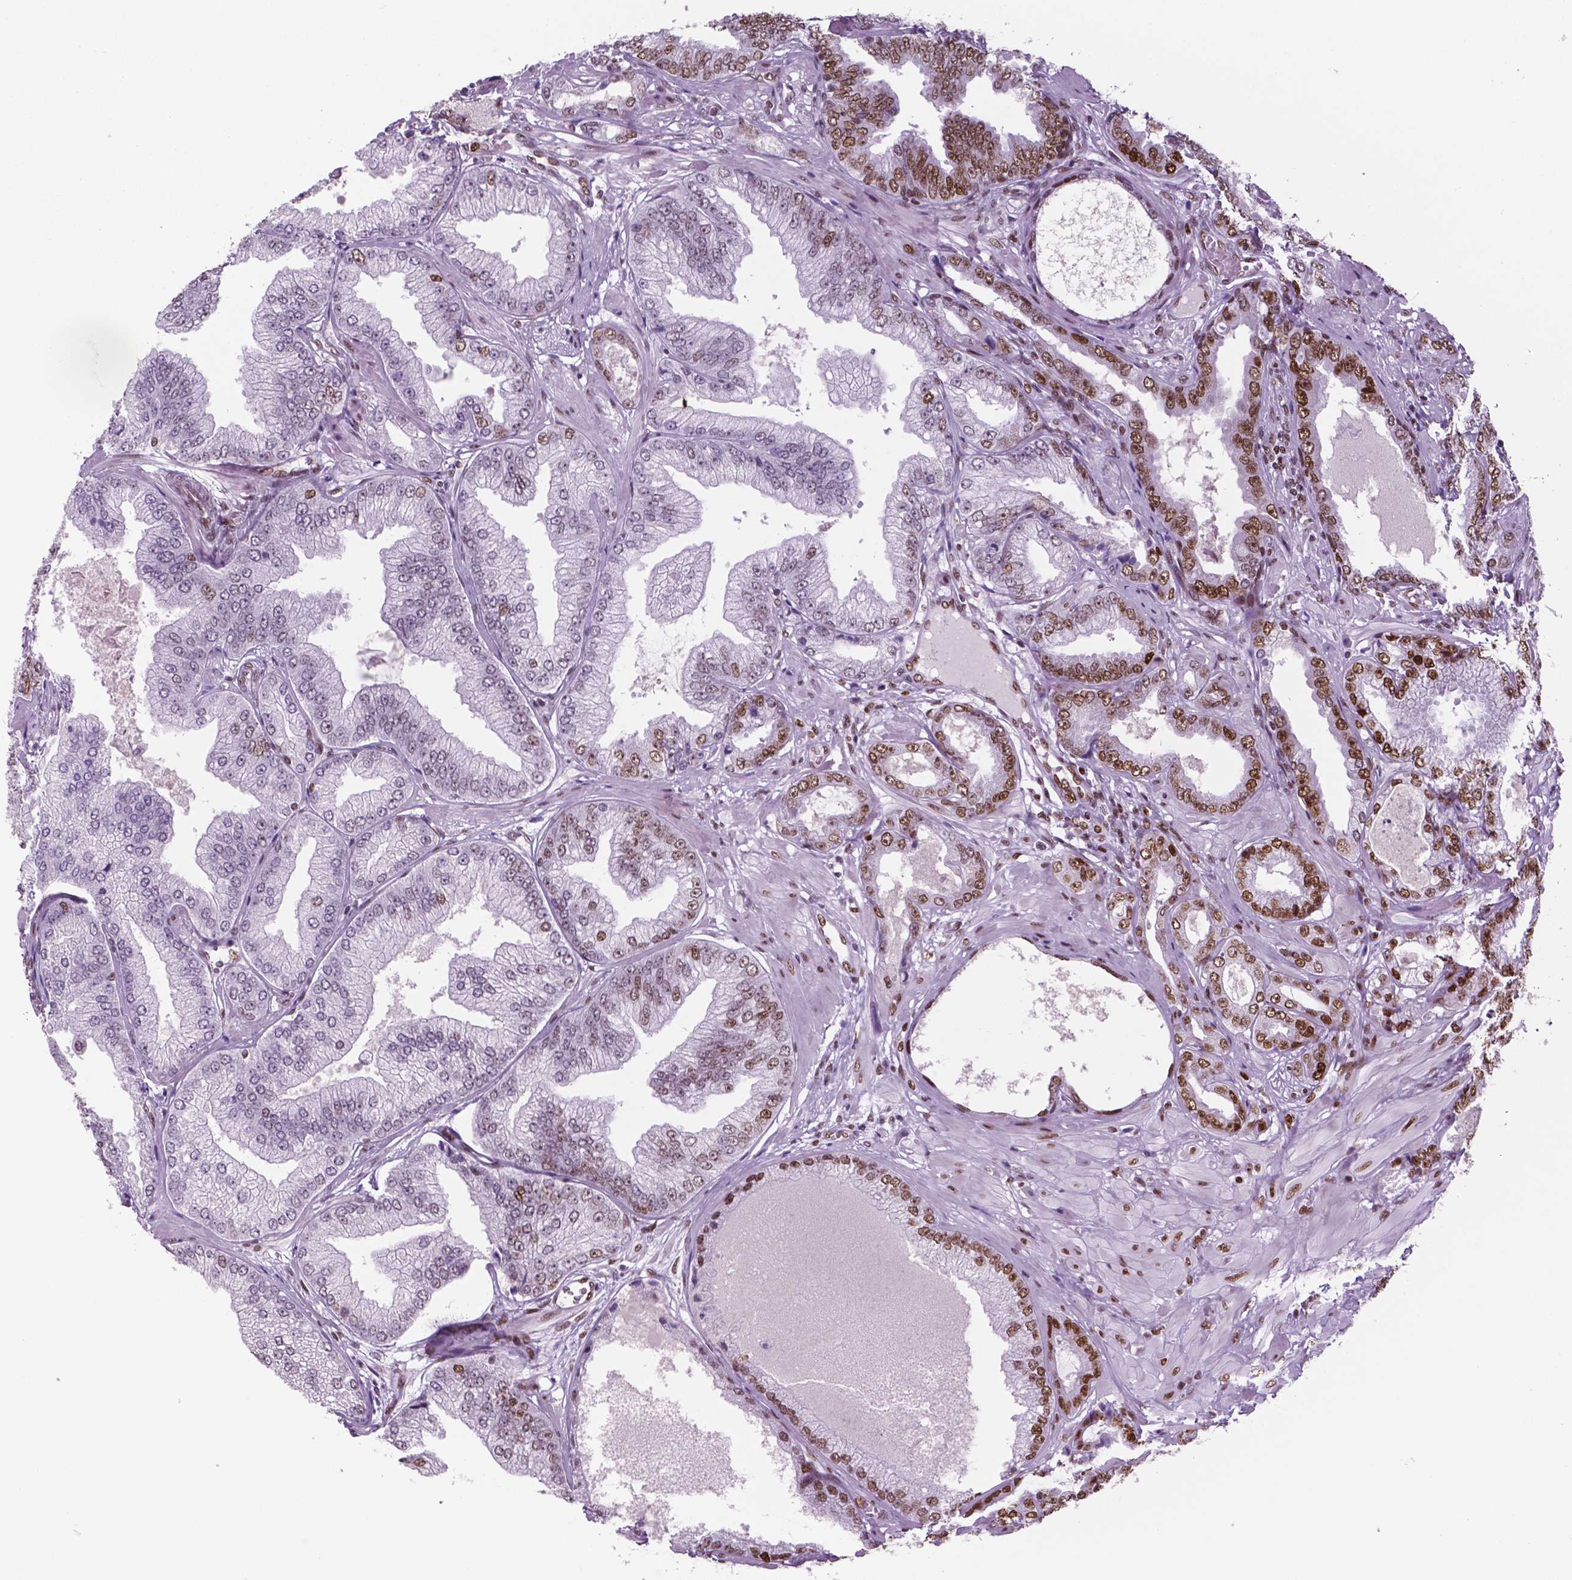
{"staining": {"intensity": "moderate", "quantity": "25%-75%", "location": "nuclear"}, "tissue": "prostate cancer", "cell_type": "Tumor cells", "image_type": "cancer", "snomed": [{"axis": "morphology", "description": "Adenocarcinoma, Low grade"}, {"axis": "topography", "description": "Prostate"}], "caption": "Protein staining of adenocarcinoma (low-grade) (prostate) tissue demonstrates moderate nuclear staining in approximately 25%-75% of tumor cells.", "gene": "MSH6", "patient": {"sex": "male", "age": 55}}